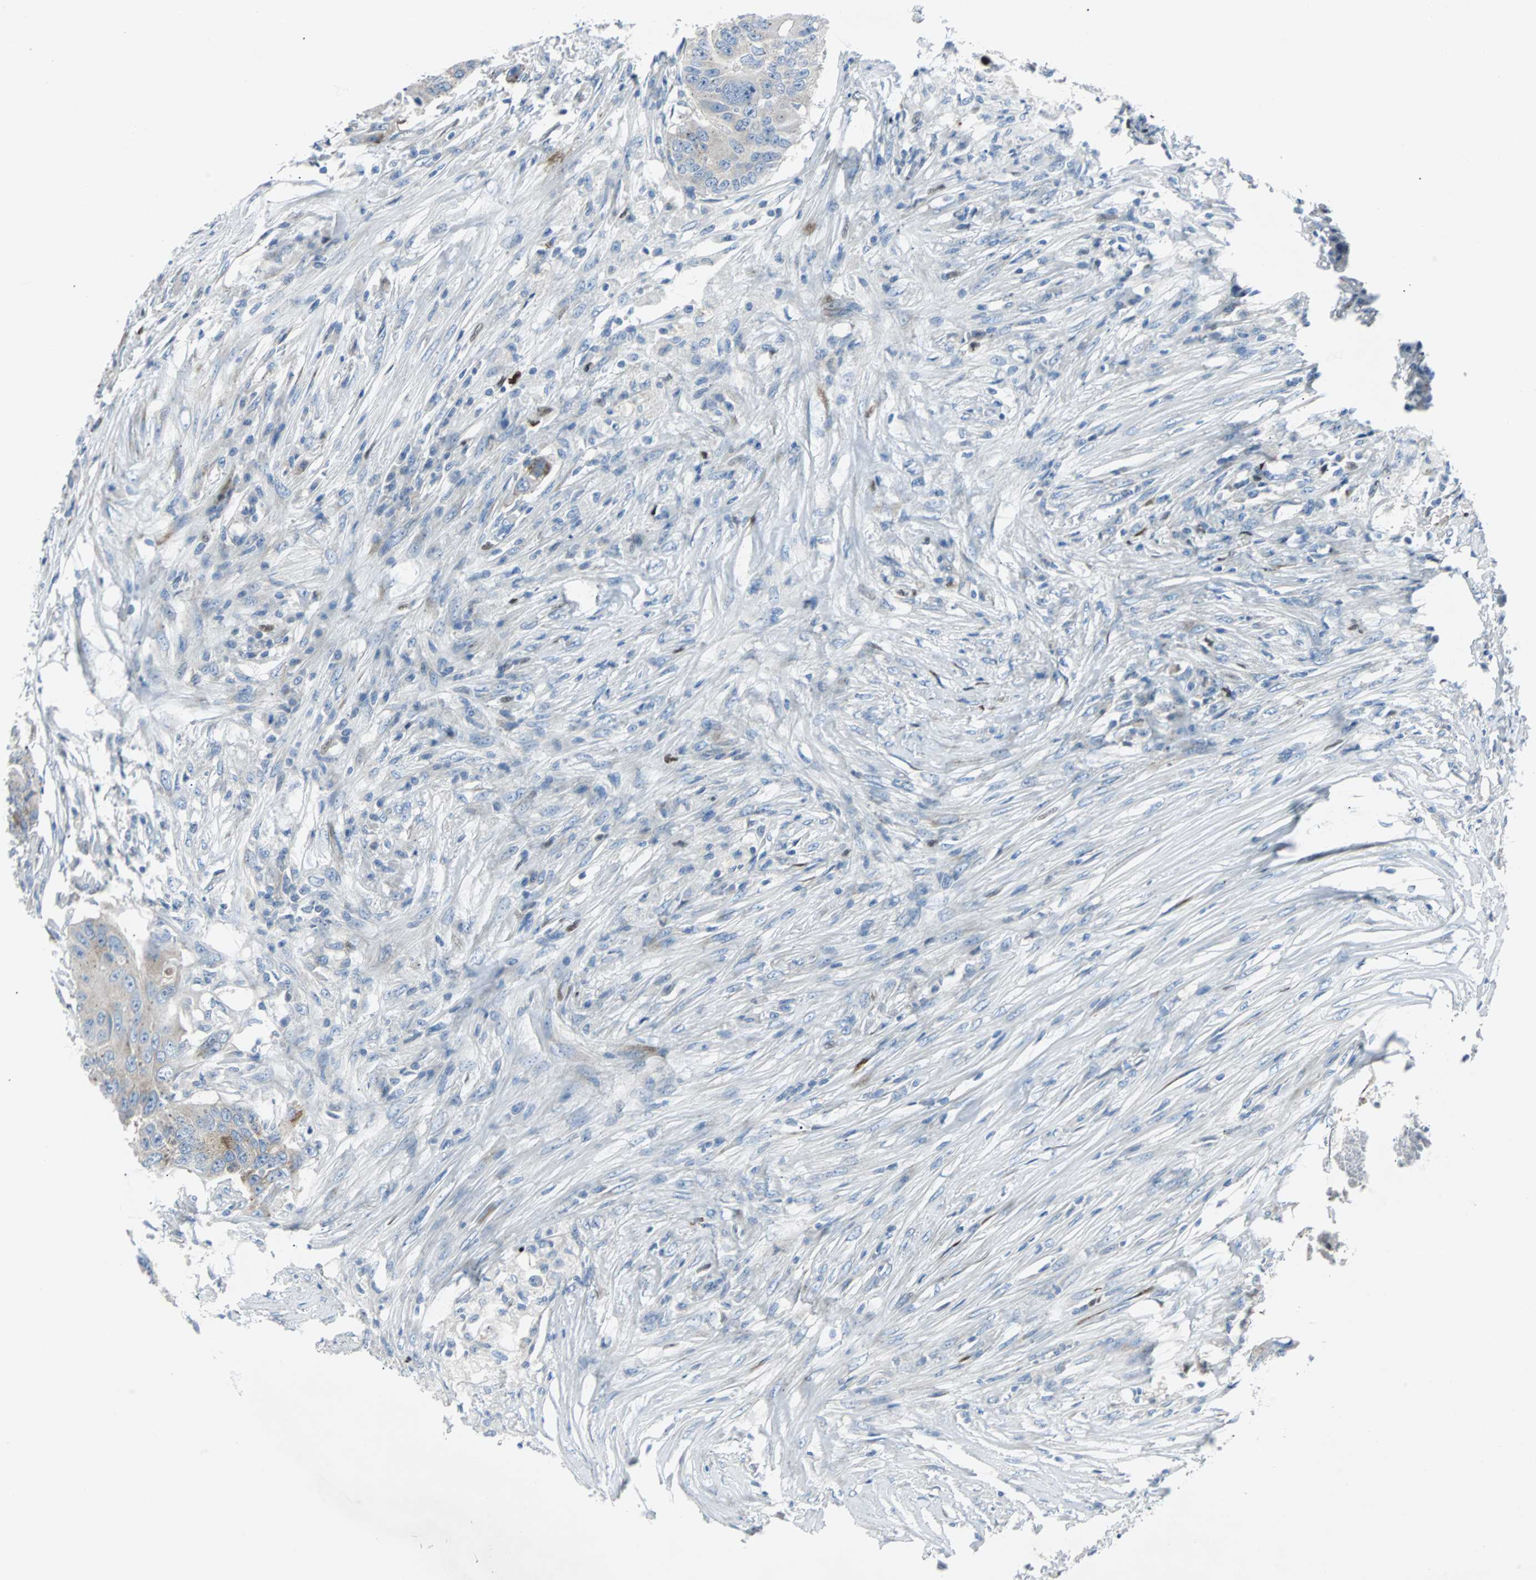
{"staining": {"intensity": "weak", "quantity": ">75%", "location": "cytoplasmic/membranous"}, "tissue": "colorectal cancer", "cell_type": "Tumor cells", "image_type": "cancer", "snomed": [{"axis": "morphology", "description": "Adenocarcinoma, NOS"}, {"axis": "topography", "description": "Colon"}], "caption": "Colorectal adenocarcinoma stained with a brown dye shows weak cytoplasmic/membranous positive staining in about >75% of tumor cells.", "gene": "BBC3", "patient": {"sex": "male", "age": 71}}